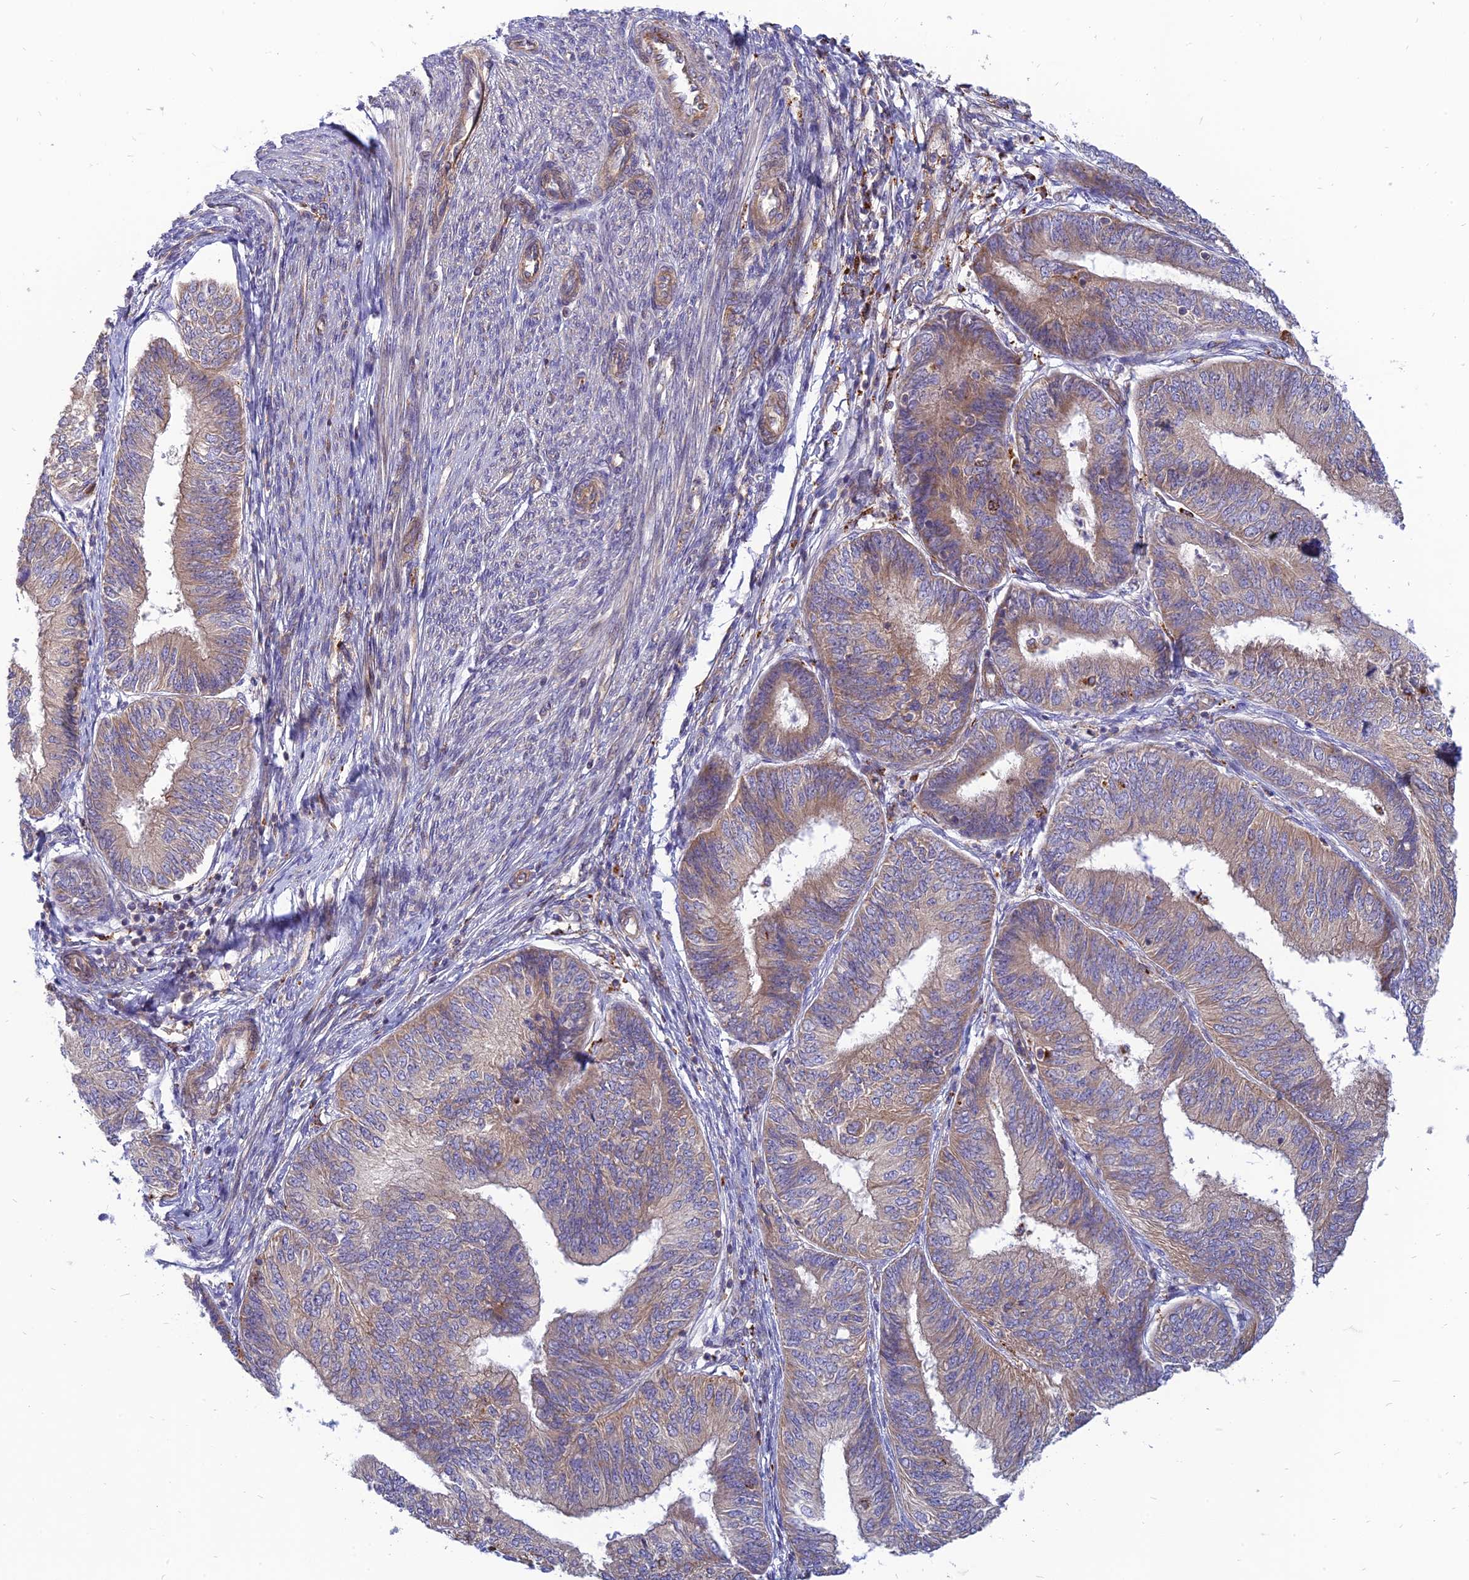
{"staining": {"intensity": "weak", "quantity": "25%-75%", "location": "cytoplasmic/membranous"}, "tissue": "endometrial cancer", "cell_type": "Tumor cells", "image_type": "cancer", "snomed": [{"axis": "morphology", "description": "Adenocarcinoma, NOS"}, {"axis": "topography", "description": "Endometrium"}], "caption": "DAB (3,3'-diaminobenzidine) immunohistochemical staining of human endometrial adenocarcinoma shows weak cytoplasmic/membranous protein positivity in approximately 25%-75% of tumor cells.", "gene": "PHKA2", "patient": {"sex": "female", "age": 58}}